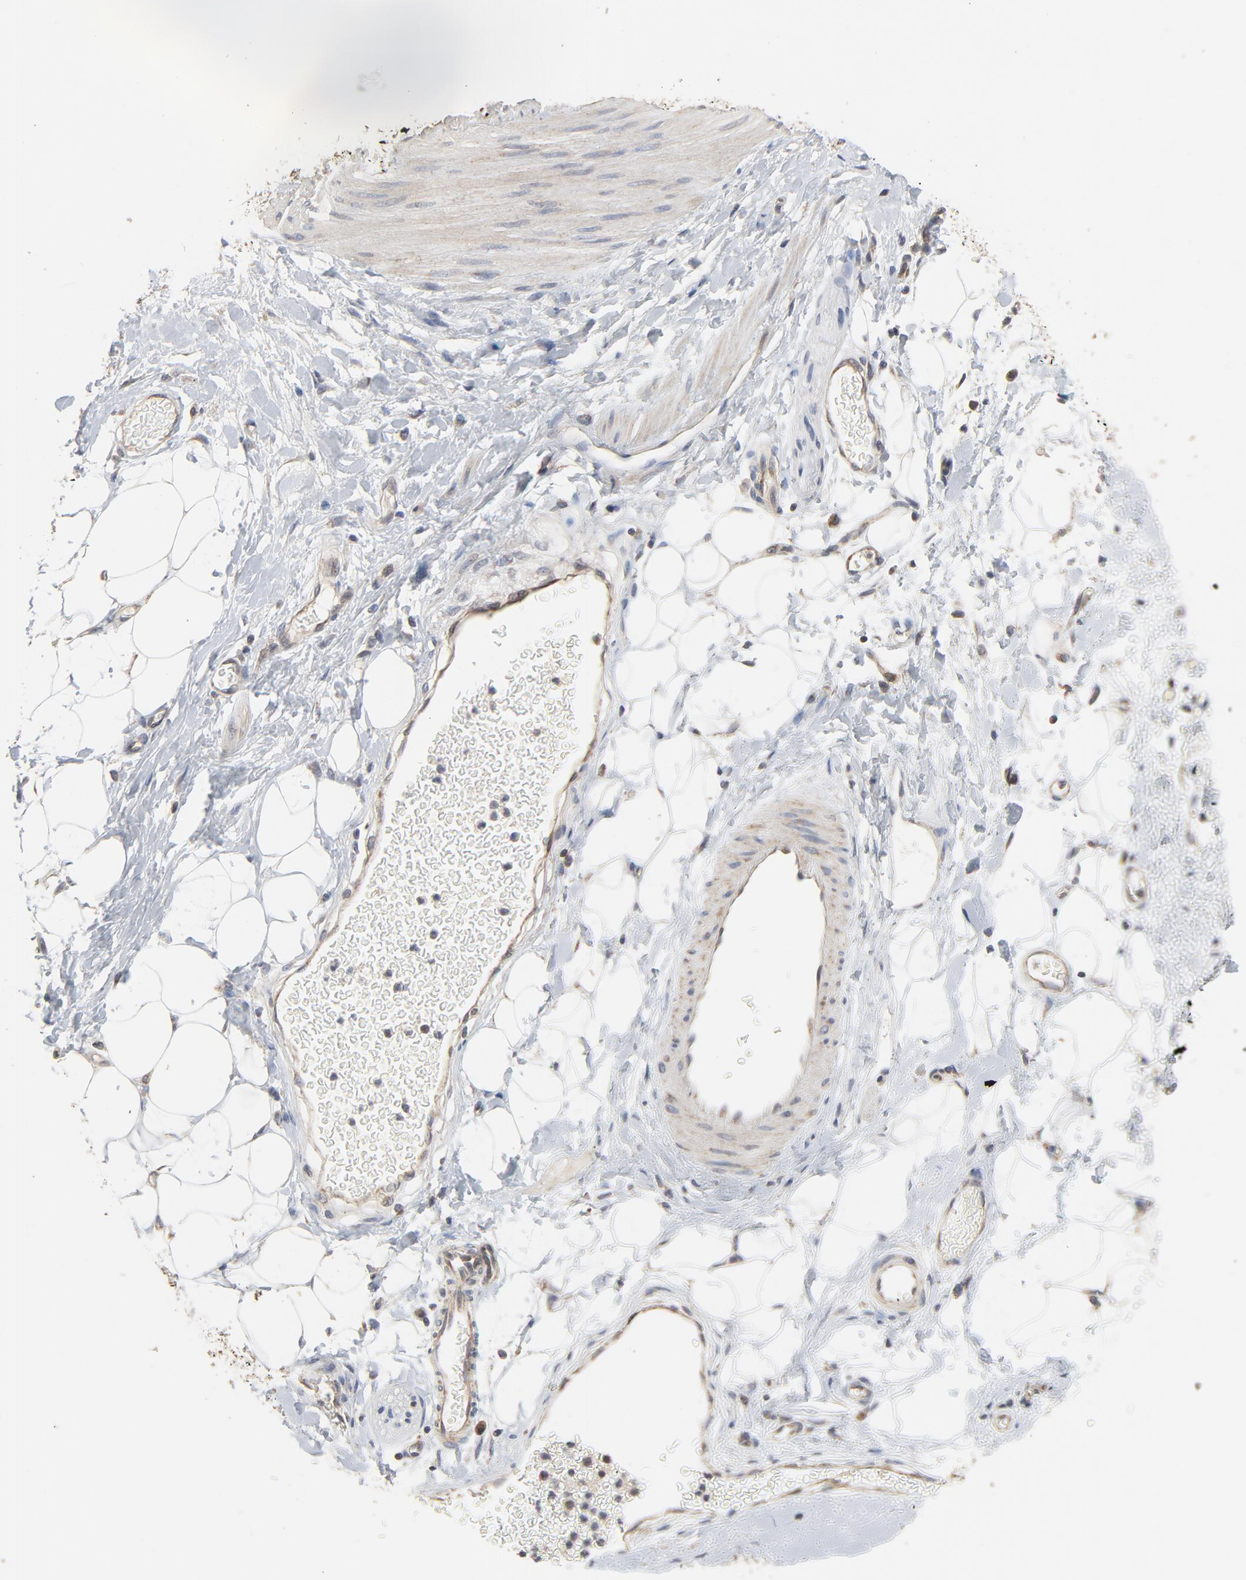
{"staining": {"intensity": "negative", "quantity": "none", "location": "none"}, "tissue": "adipose tissue", "cell_type": "Adipocytes", "image_type": "normal", "snomed": [{"axis": "morphology", "description": "Normal tissue, NOS"}, {"axis": "morphology", "description": "Urothelial carcinoma, High grade"}, {"axis": "topography", "description": "Vascular tissue"}, {"axis": "topography", "description": "Urinary bladder"}], "caption": "Adipocytes are negative for brown protein staining in normal adipose tissue. Nuclei are stained in blue.", "gene": "C14orf119", "patient": {"sex": "female", "age": 56}}